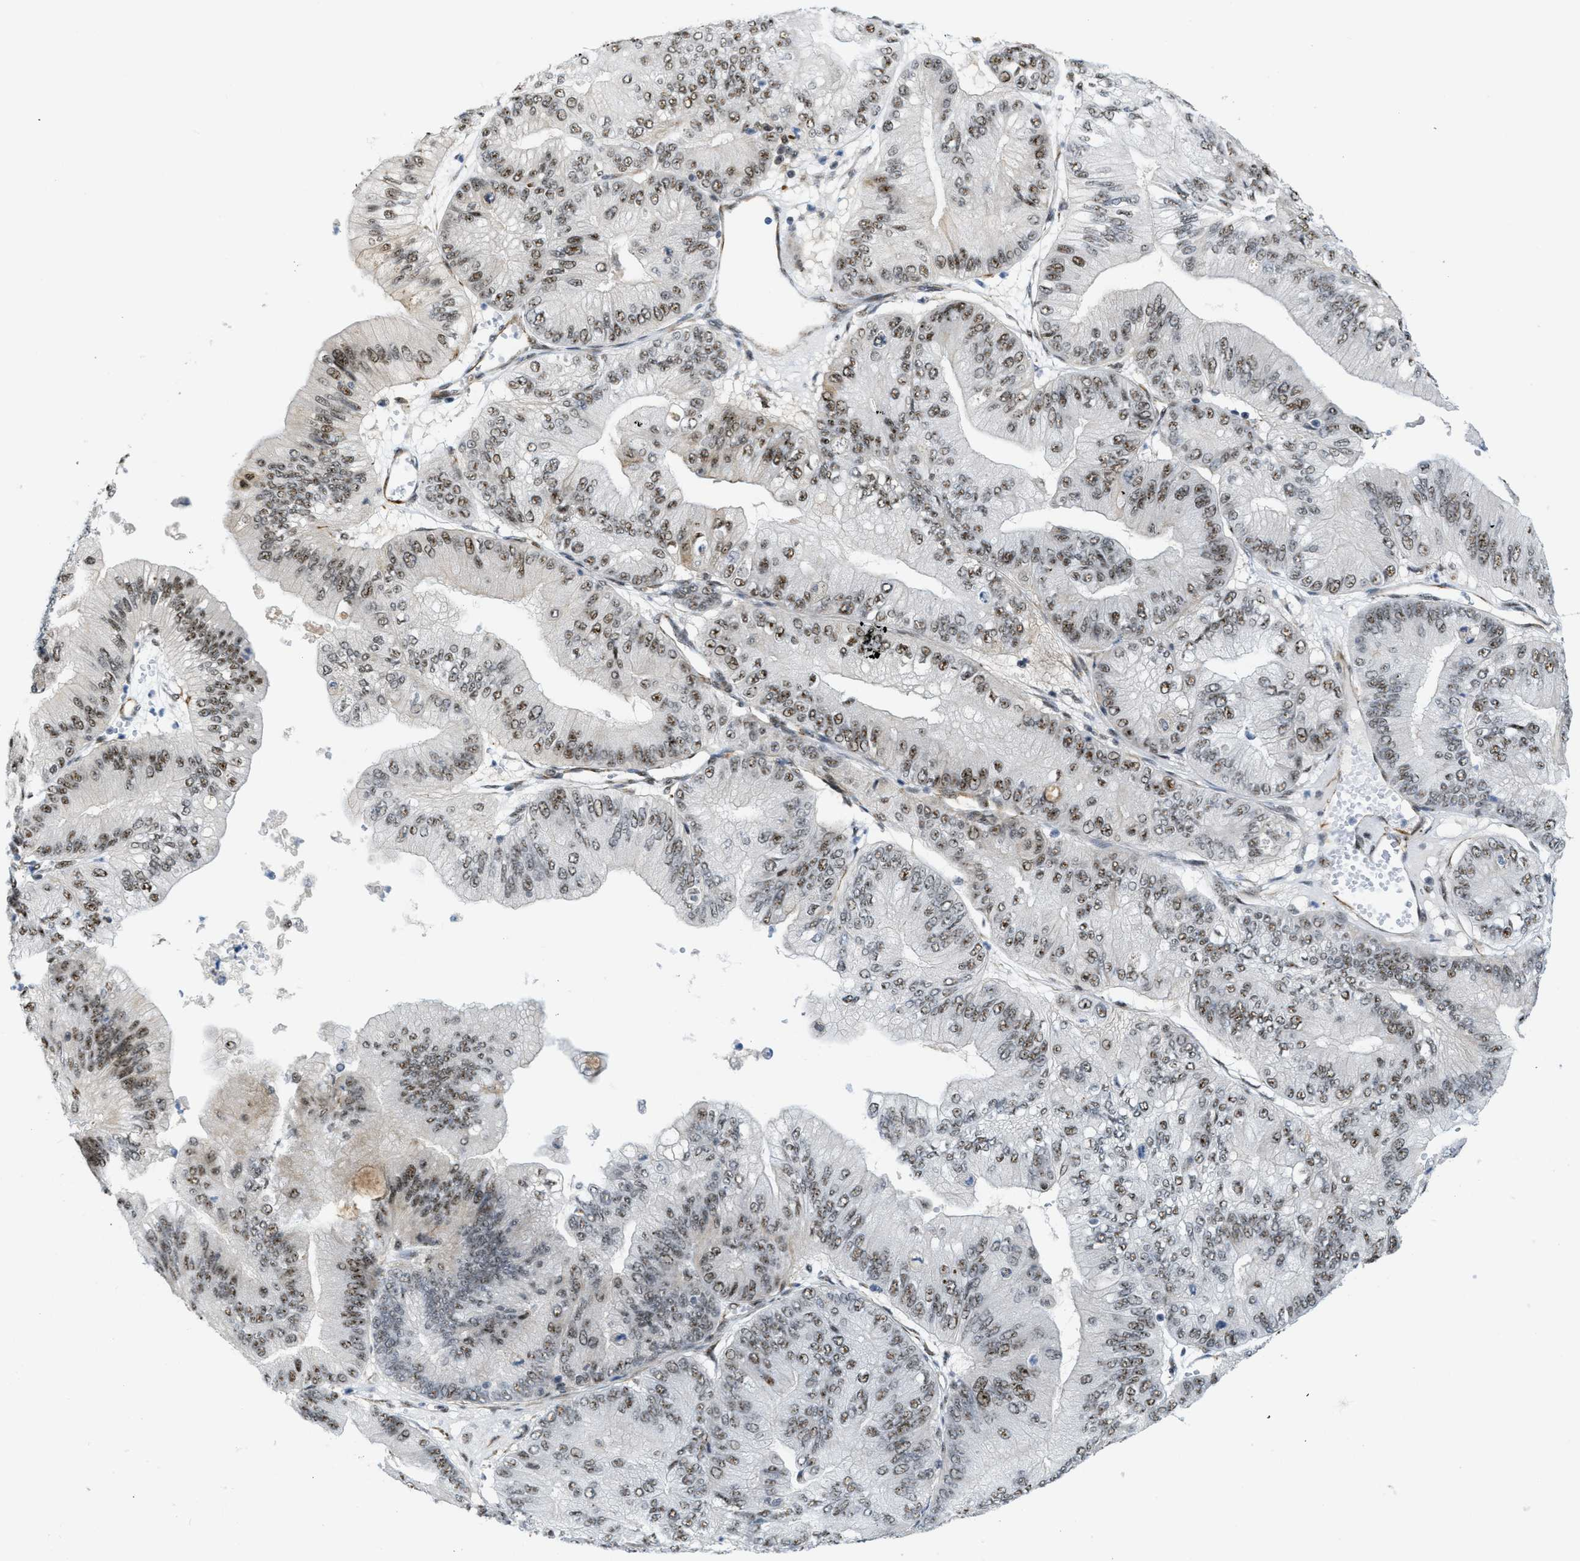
{"staining": {"intensity": "moderate", "quantity": ">75%", "location": "nuclear"}, "tissue": "ovarian cancer", "cell_type": "Tumor cells", "image_type": "cancer", "snomed": [{"axis": "morphology", "description": "Cystadenocarcinoma, mucinous, NOS"}, {"axis": "topography", "description": "Ovary"}], "caption": "Human ovarian cancer stained for a protein (brown) reveals moderate nuclear positive expression in approximately >75% of tumor cells.", "gene": "LRRC8B", "patient": {"sex": "female", "age": 61}}